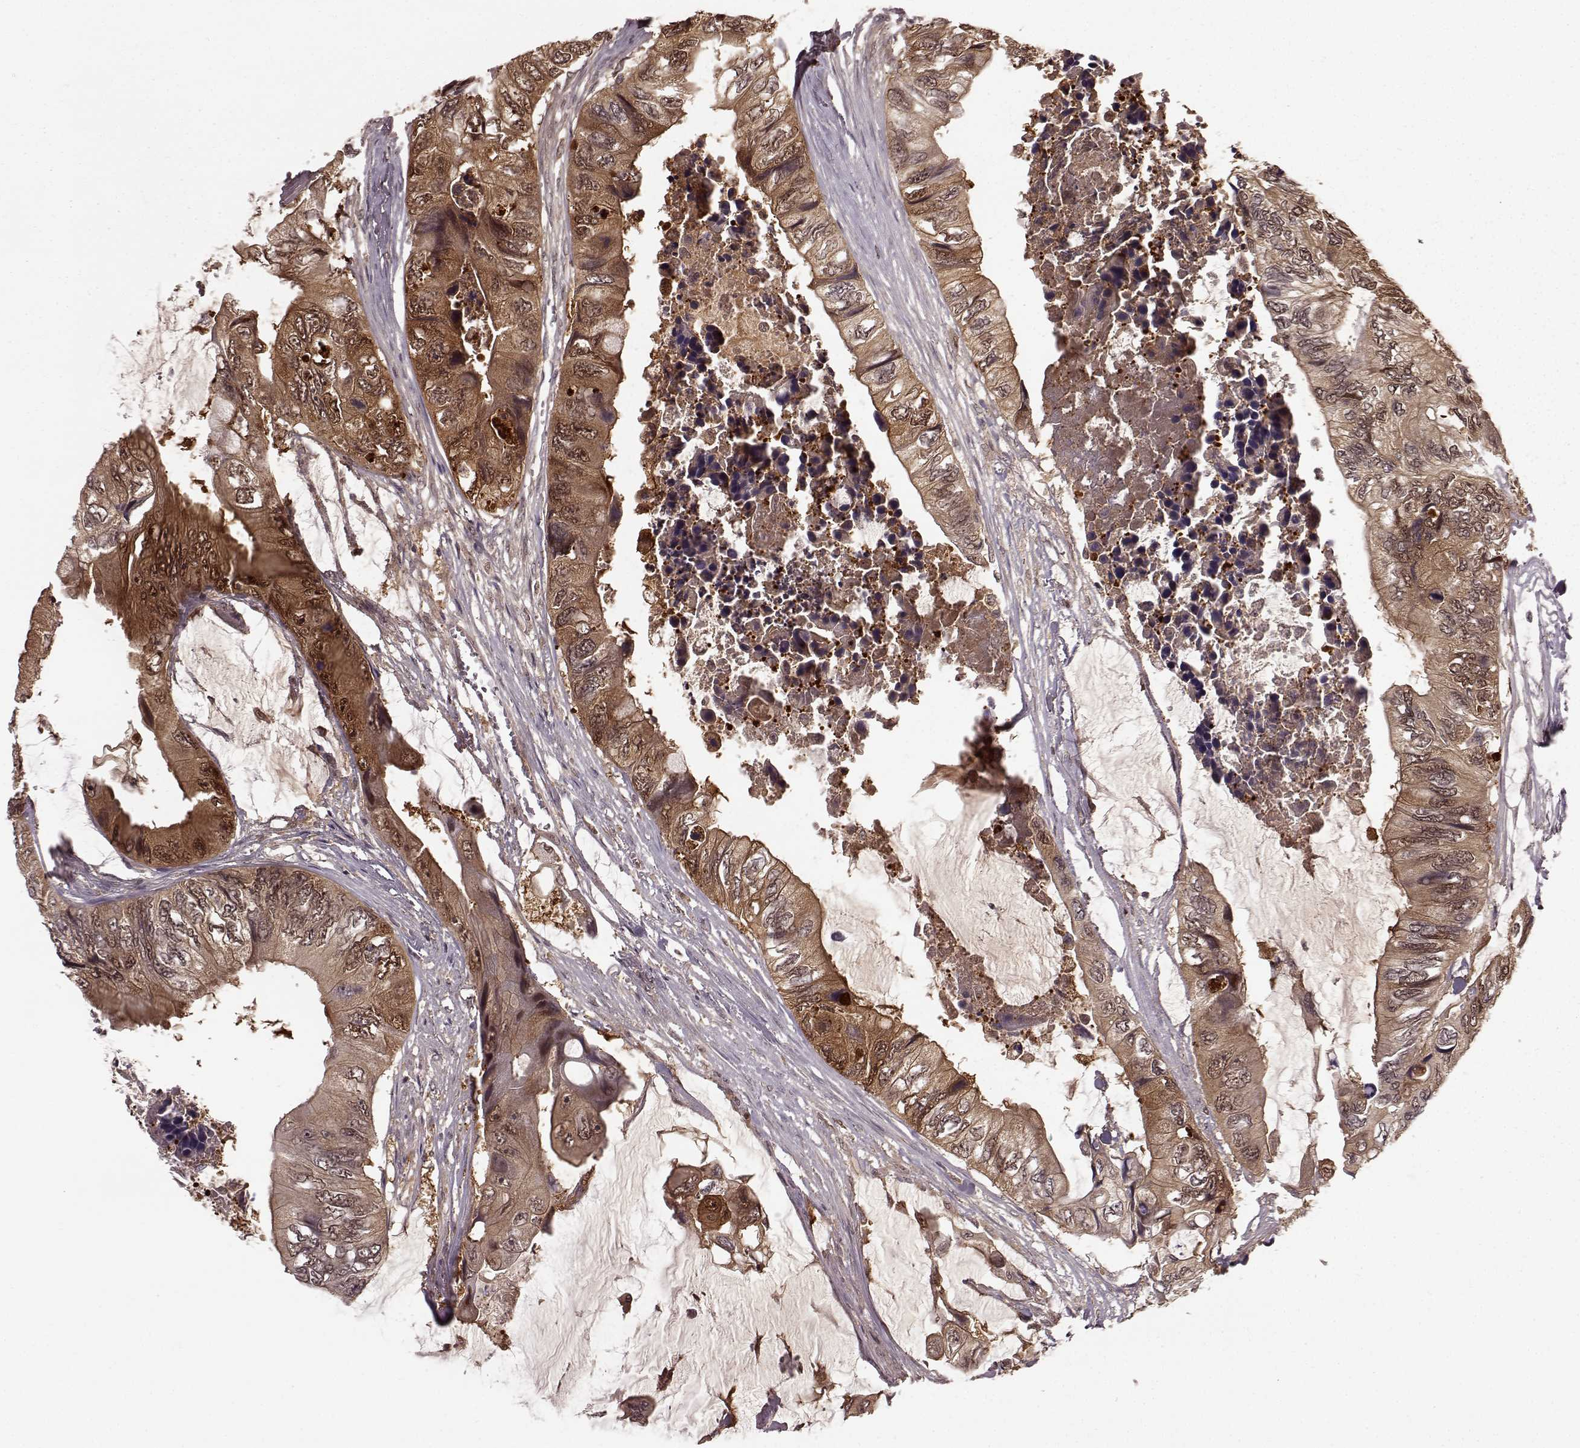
{"staining": {"intensity": "moderate", "quantity": "25%-75%", "location": "cytoplasmic/membranous,nuclear"}, "tissue": "colorectal cancer", "cell_type": "Tumor cells", "image_type": "cancer", "snomed": [{"axis": "morphology", "description": "Adenocarcinoma, NOS"}, {"axis": "topography", "description": "Rectum"}], "caption": "This is an image of IHC staining of adenocarcinoma (colorectal), which shows moderate expression in the cytoplasmic/membranous and nuclear of tumor cells.", "gene": "GSS", "patient": {"sex": "male", "age": 63}}